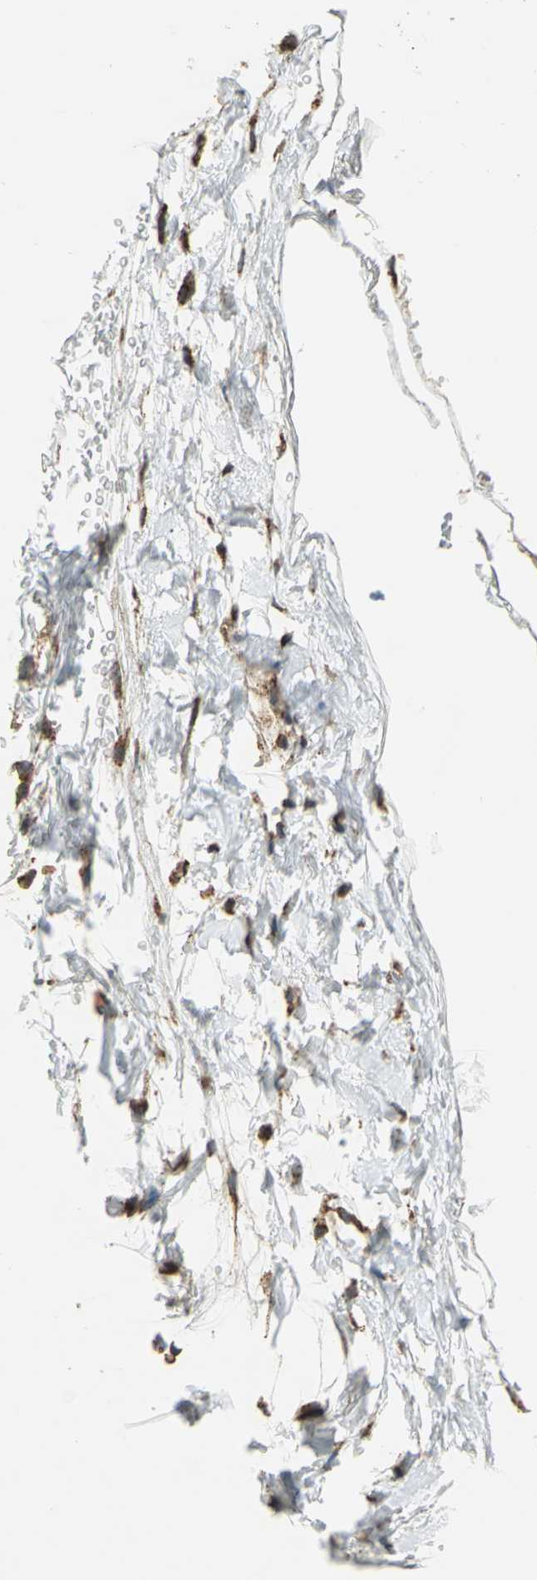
{"staining": {"intensity": "weak", "quantity": ">75%", "location": "cytoplasmic/membranous"}, "tissue": "adipose tissue", "cell_type": "Adipocytes", "image_type": "normal", "snomed": [{"axis": "morphology", "description": "Normal tissue, NOS"}, {"axis": "topography", "description": "Breast"}, {"axis": "topography", "description": "Soft tissue"}], "caption": "High-magnification brightfield microscopy of benign adipose tissue stained with DAB (3,3'-diaminobenzidine) (brown) and counterstained with hematoxylin (blue). adipocytes exhibit weak cytoplasmic/membranous expression is seen in about>75% of cells.", "gene": "MRPS22", "patient": {"sex": "female", "age": 25}}